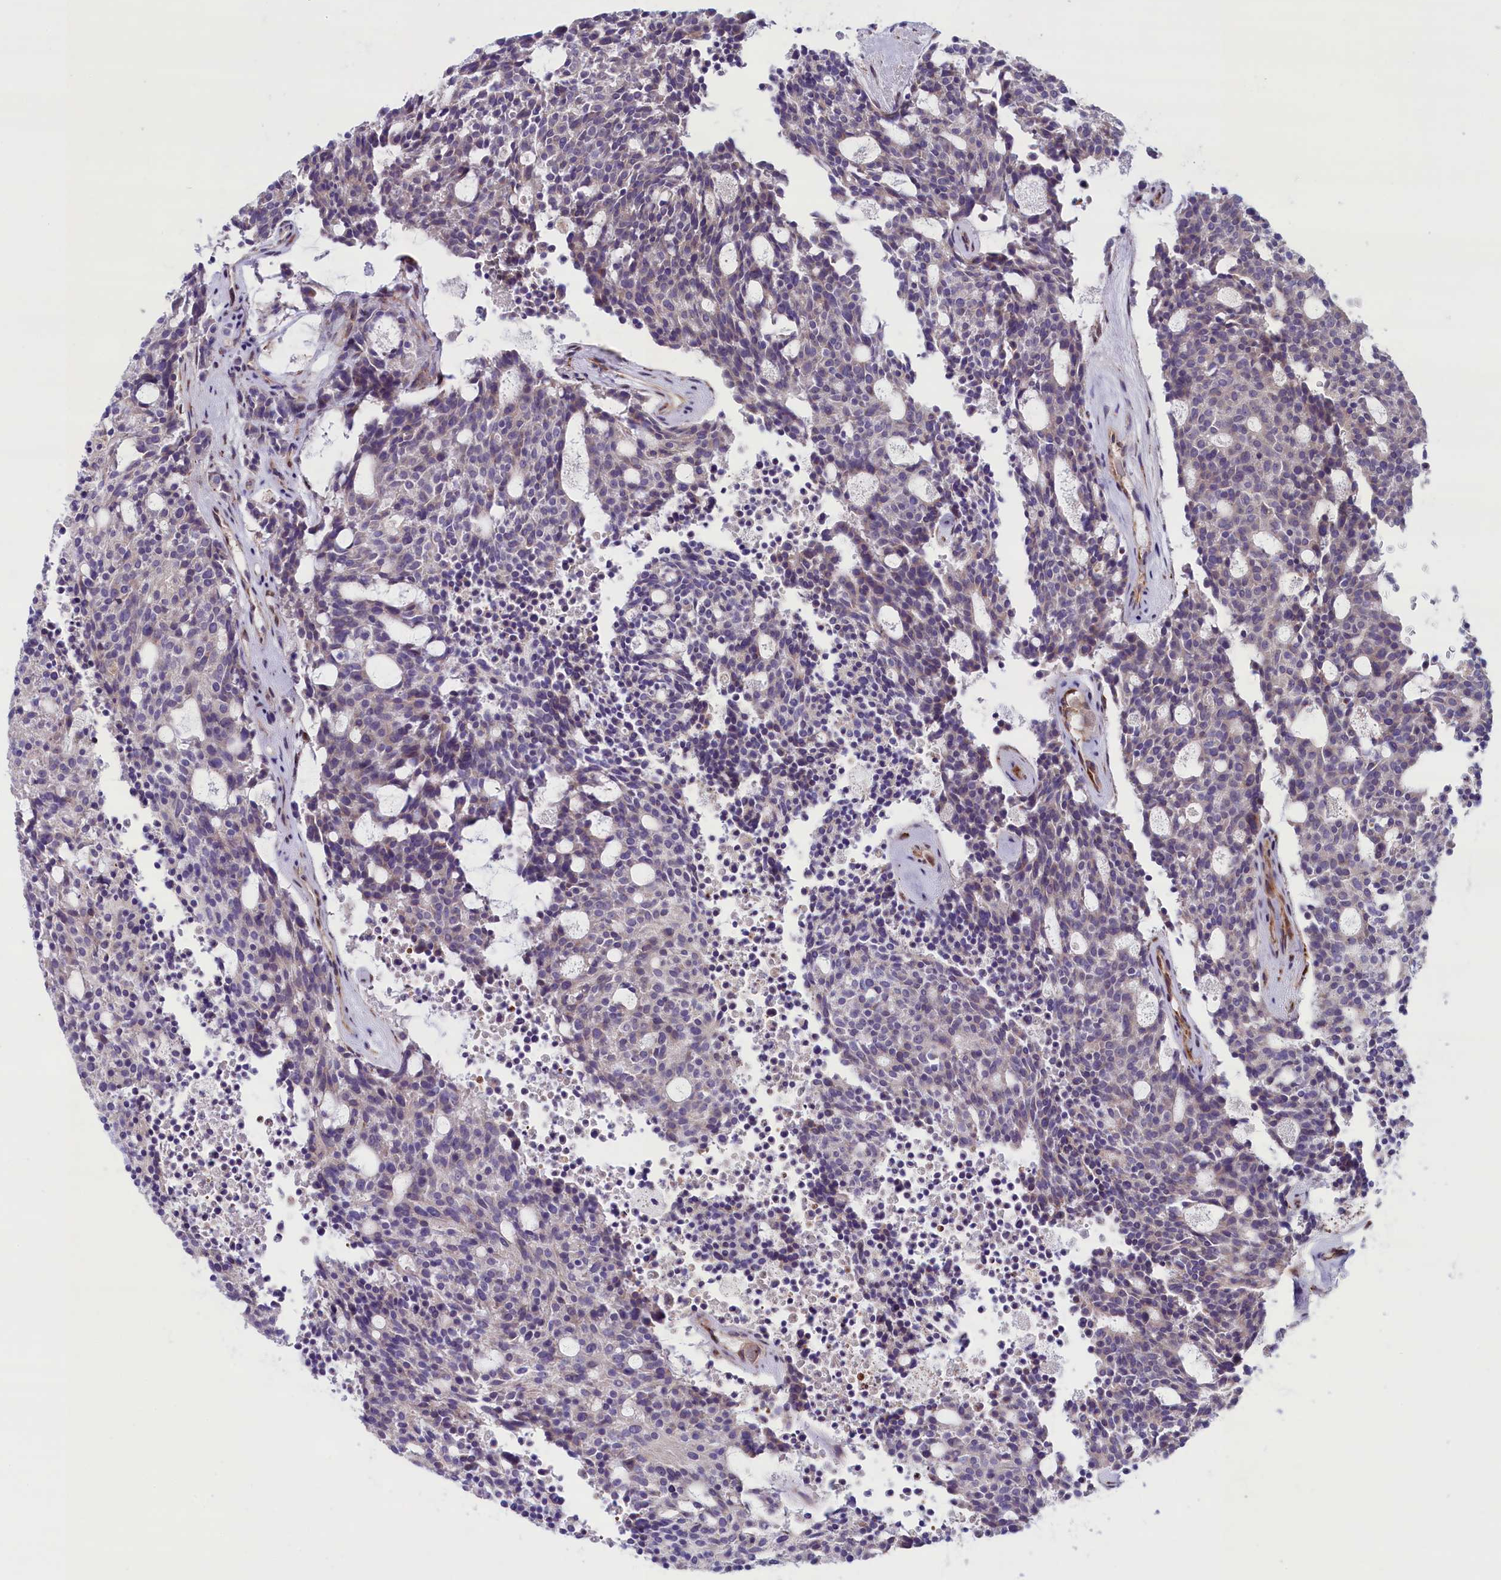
{"staining": {"intensity": "negative", "quantity": "none", "location": "none"}, "tissue": "carcinoid", "cell_type": "Tumor cells", "image_type": "cancer", "snomed": [{"axis": "morphology", "description": "Carcinoid, malignant, NOS"}, {"axis": "topography", "description": "Pancreas"}], "caption": "The histopathology image reveals no staining of tumor cells in malignant carcinoid.", "gene": "GPR108", "patient": {"sex": "female", "age": 54}}